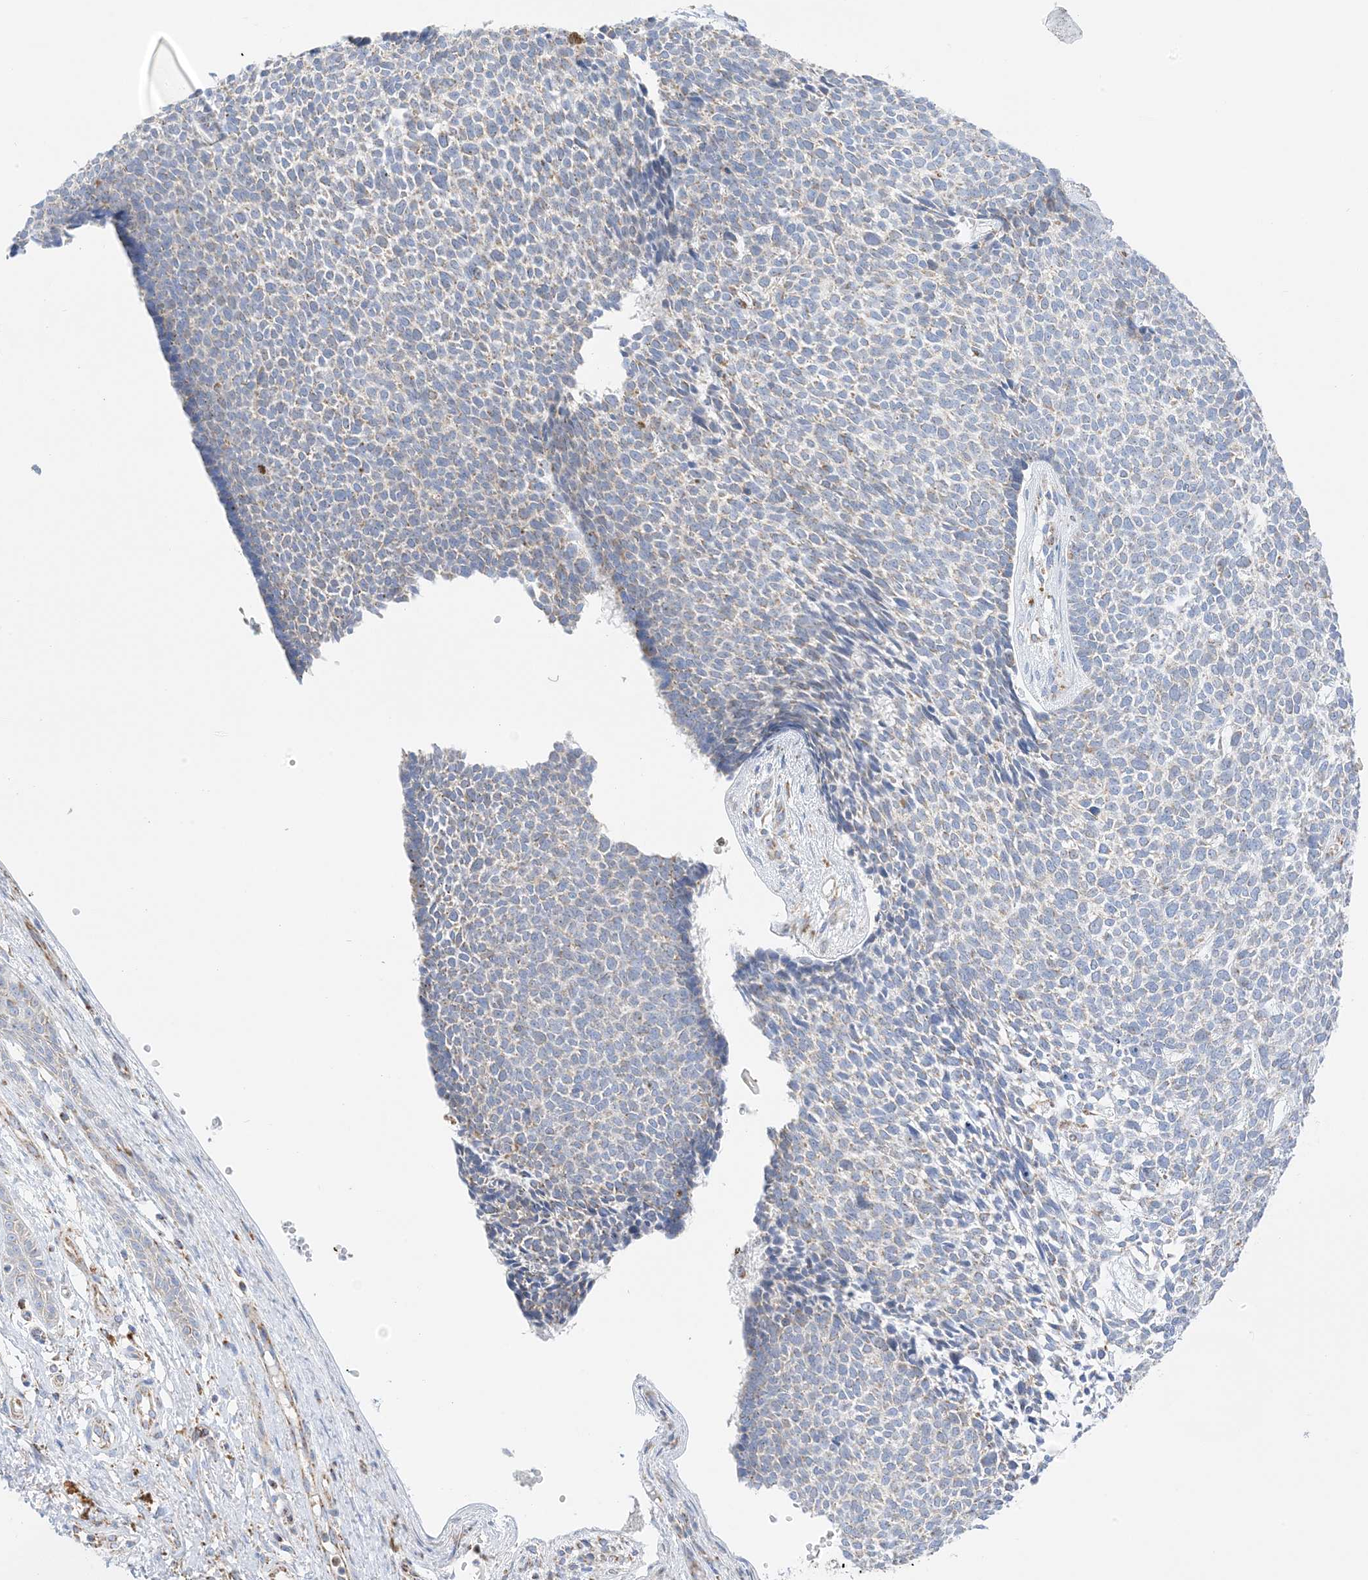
{"staining": {"intensity": "weak", "quantity": "<25%", "location": "cytoplasmic/membranous"}, "tissue": "skin cancer", "cell_type": "Tumor cells", "image_type": "cancer", "snomed": [{"axis": "morphology", "description": "Basal cell carcinoma"}, {"axis": "topography", "description": "Skin"}], "caption": "Protein analysis of skin cancer (basal cell carcinoma) displays no significant staining in tumor cells.", "gene": "CAPN13", "patient": {"sex": "female", "age": 84}}